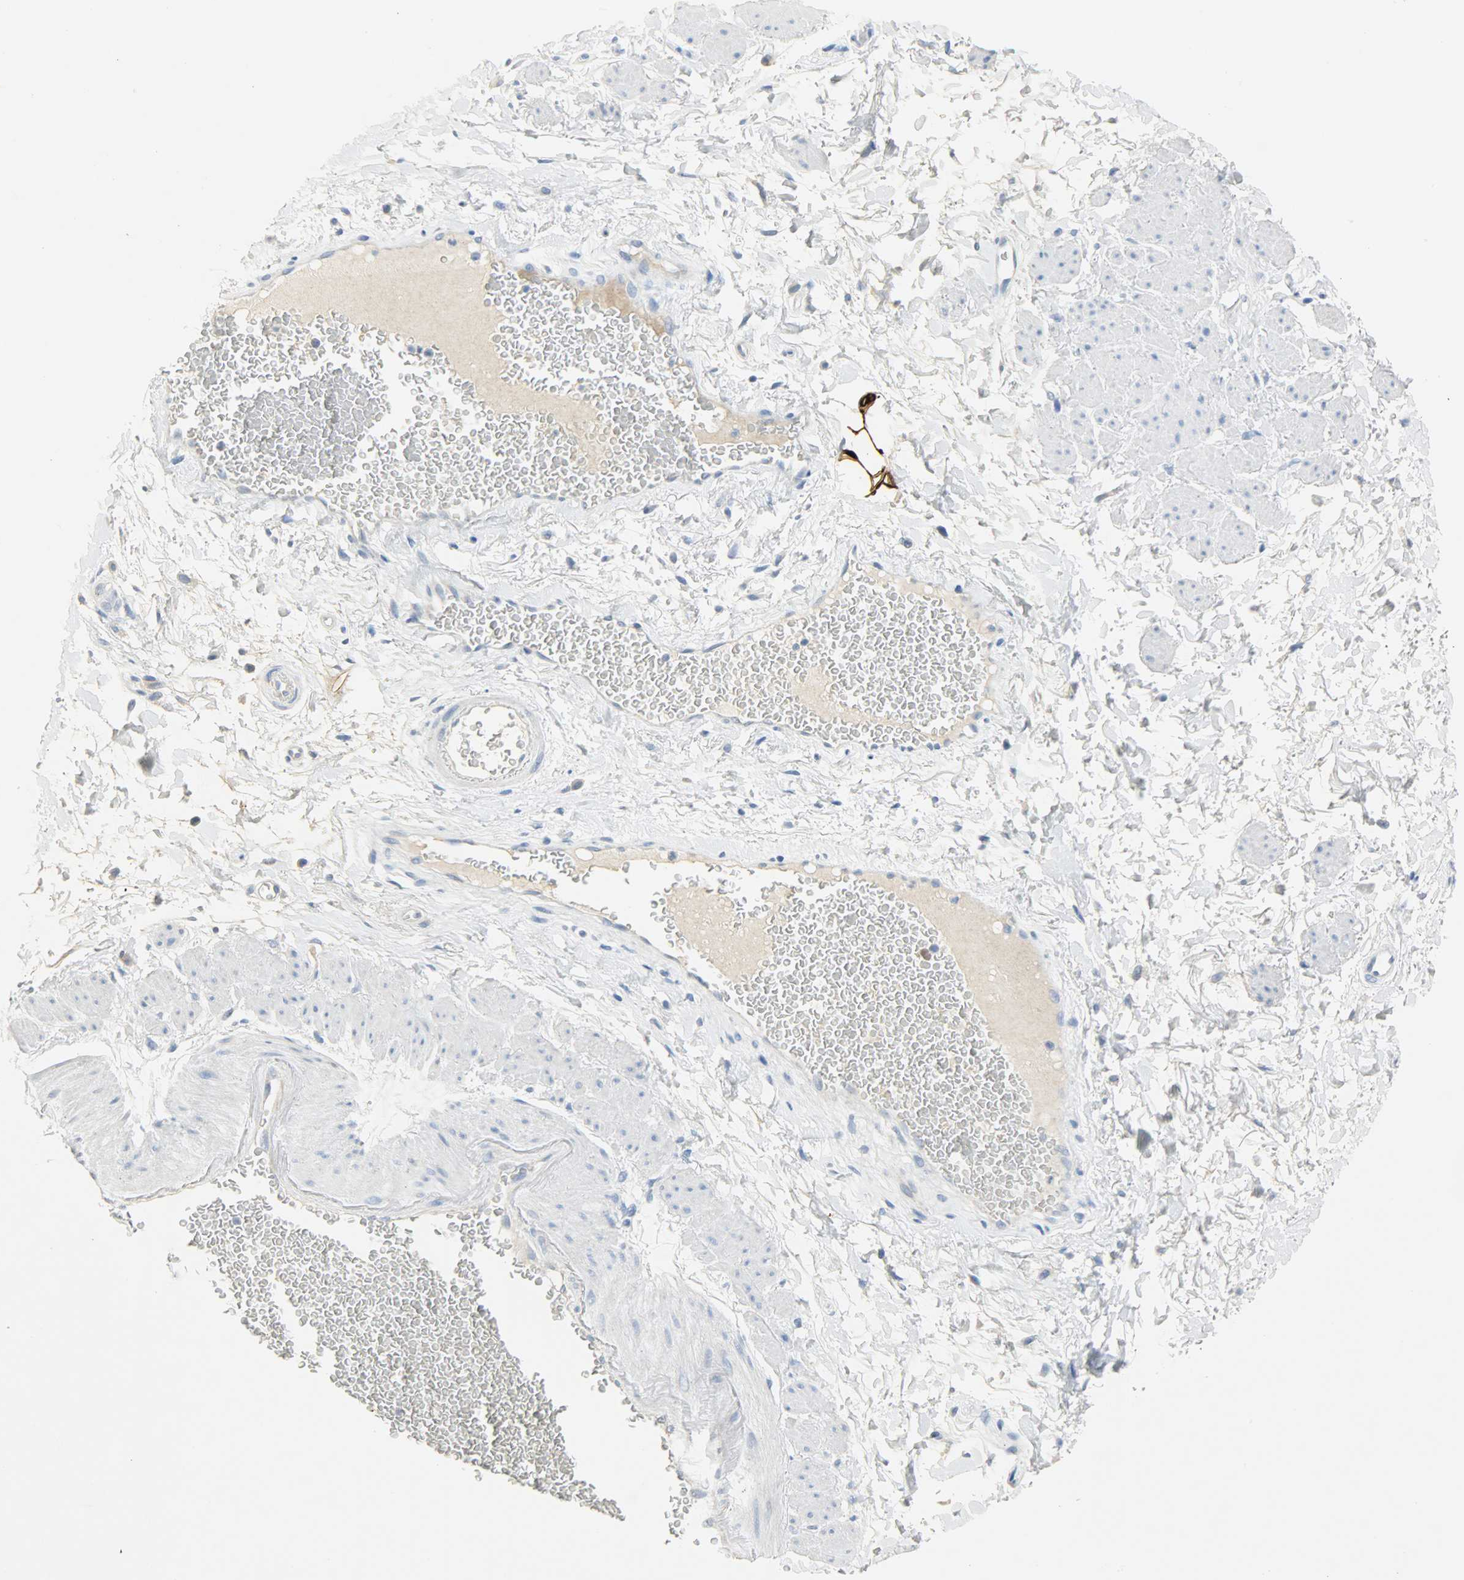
{"staining": {"intensity": "strong", "quantity": ">75%", "location": "cytoplasmic/membranous,nuclear"}, "tissue": "adipose tissue", "cell_type": "Adipocytes", "image_type": "normal", "snomed": [{"axis": "morphology", "description": "Normal tissue, NOS"}, {"axis": "topography", "description": "Soft tissue"}, {"axis": "topography", "description": "Peripheral nerve tissue"}], "caption": "Immunohistochemistry (IHC) micrograph of normal human adipose tissue stained for a protein (brown), which exhibits high levels of strong cytoplasmic/membranous,nuclear positivity in approximately >75% of adipocytes.", "gene": "CA3", "patient": {"sex": "female", "age": 71}}